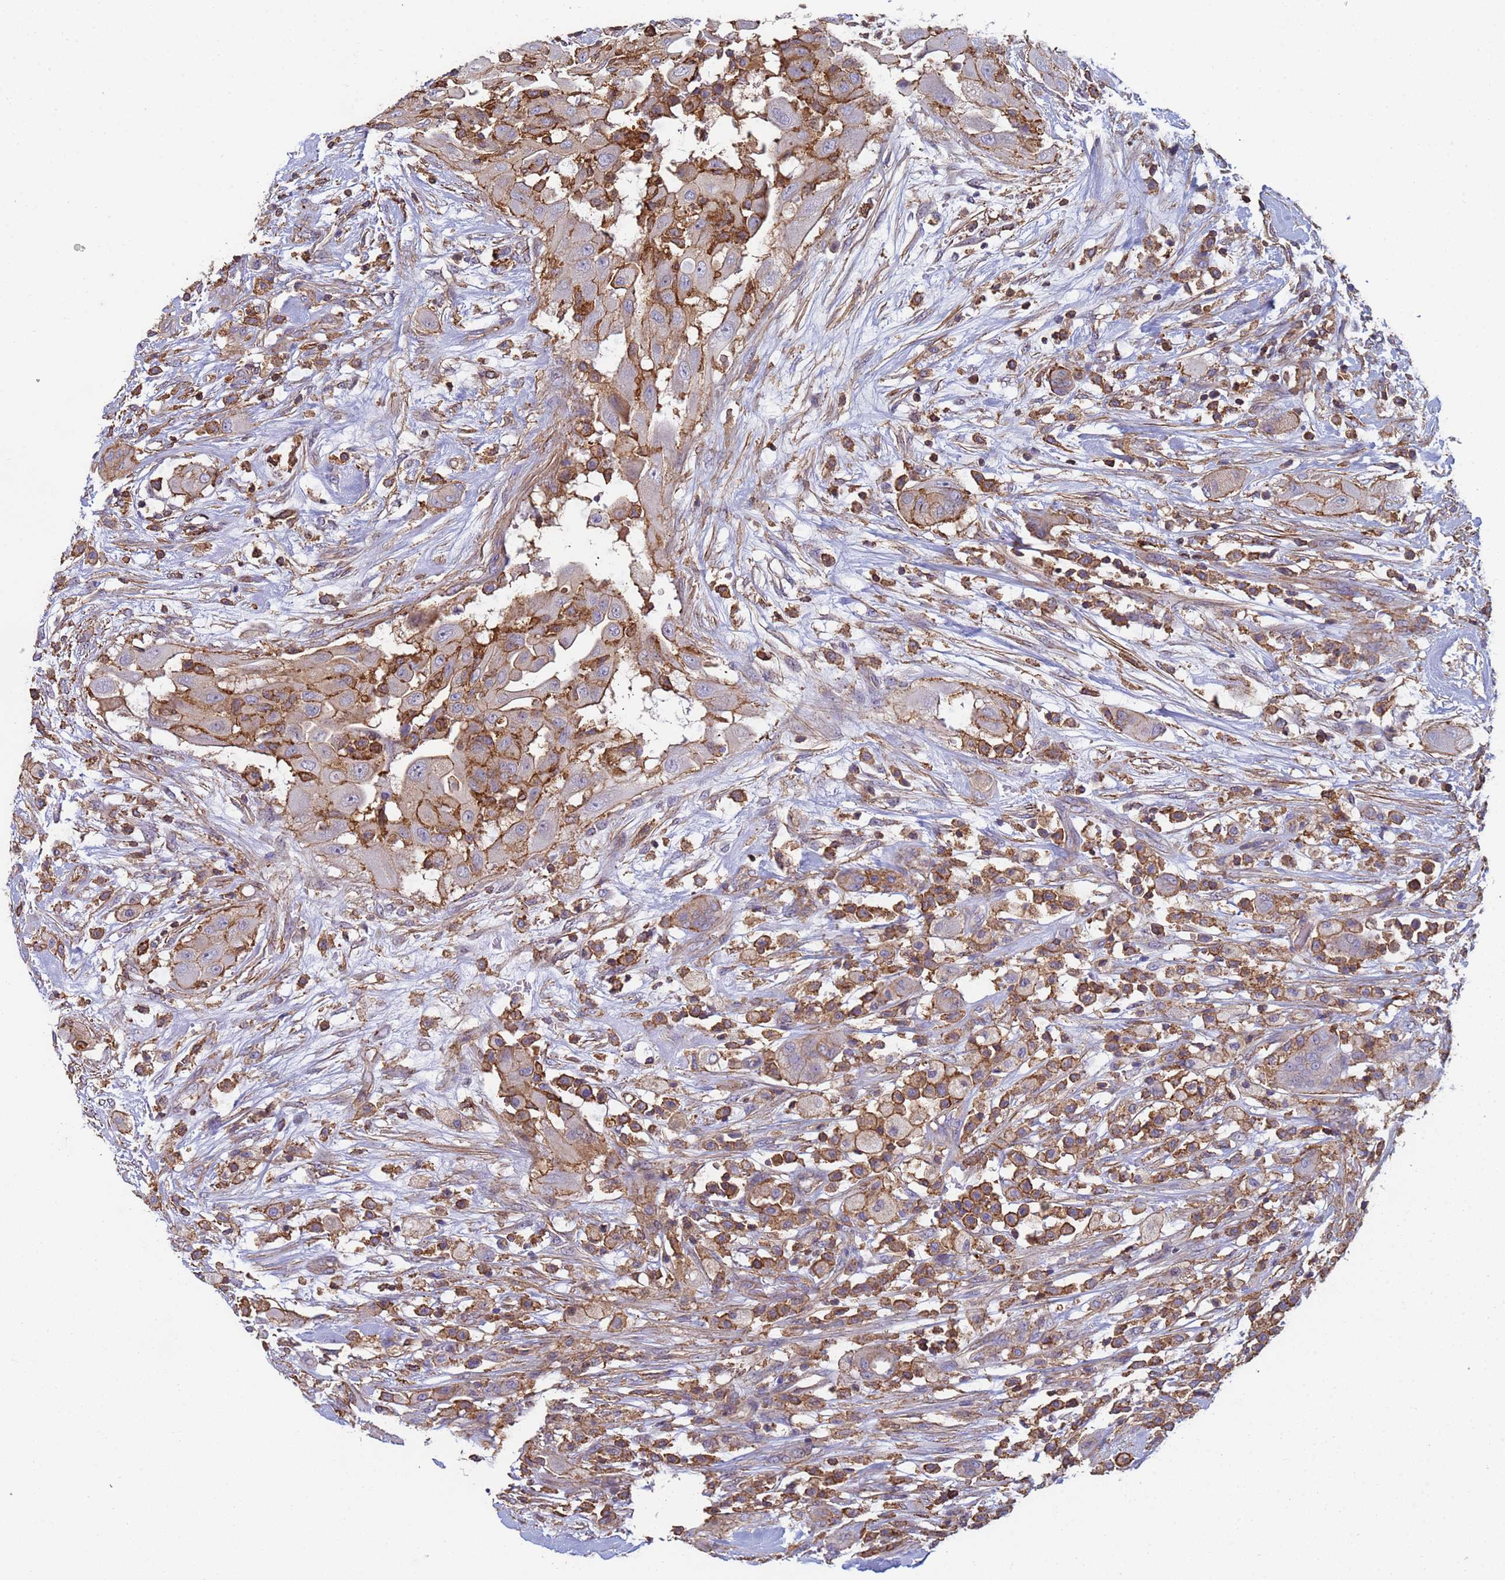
{"staining": {"intensity": "moderate", "quantity": ">75%", "location": "cytoplasmic/membranous"}, "tissue": "thyroid cancer", "cell_type": "Tumor cells", "image_type": "cancer", "snomed": [{"axis": "morphology", "description": "Papillary adenocarcinoma, NOS"}, {"axis": "topography", "description": "Thyroid gland"}], "caption": "Immunohistochemistry staining of papillary adenocarcinoma (thyroid), which demonstrates medium levels of moderate cytoplasmic/membranous staining in about >75% of tumor cells indicating moderate cytoplasmic/membranous protein positivity. The staining was performed using DAB (brown) for protein detection and nuclei were counterstained in hematoxylin (blue).", "gene": "ZNG1B", "patient": {"sex": "female", "age": 59}}